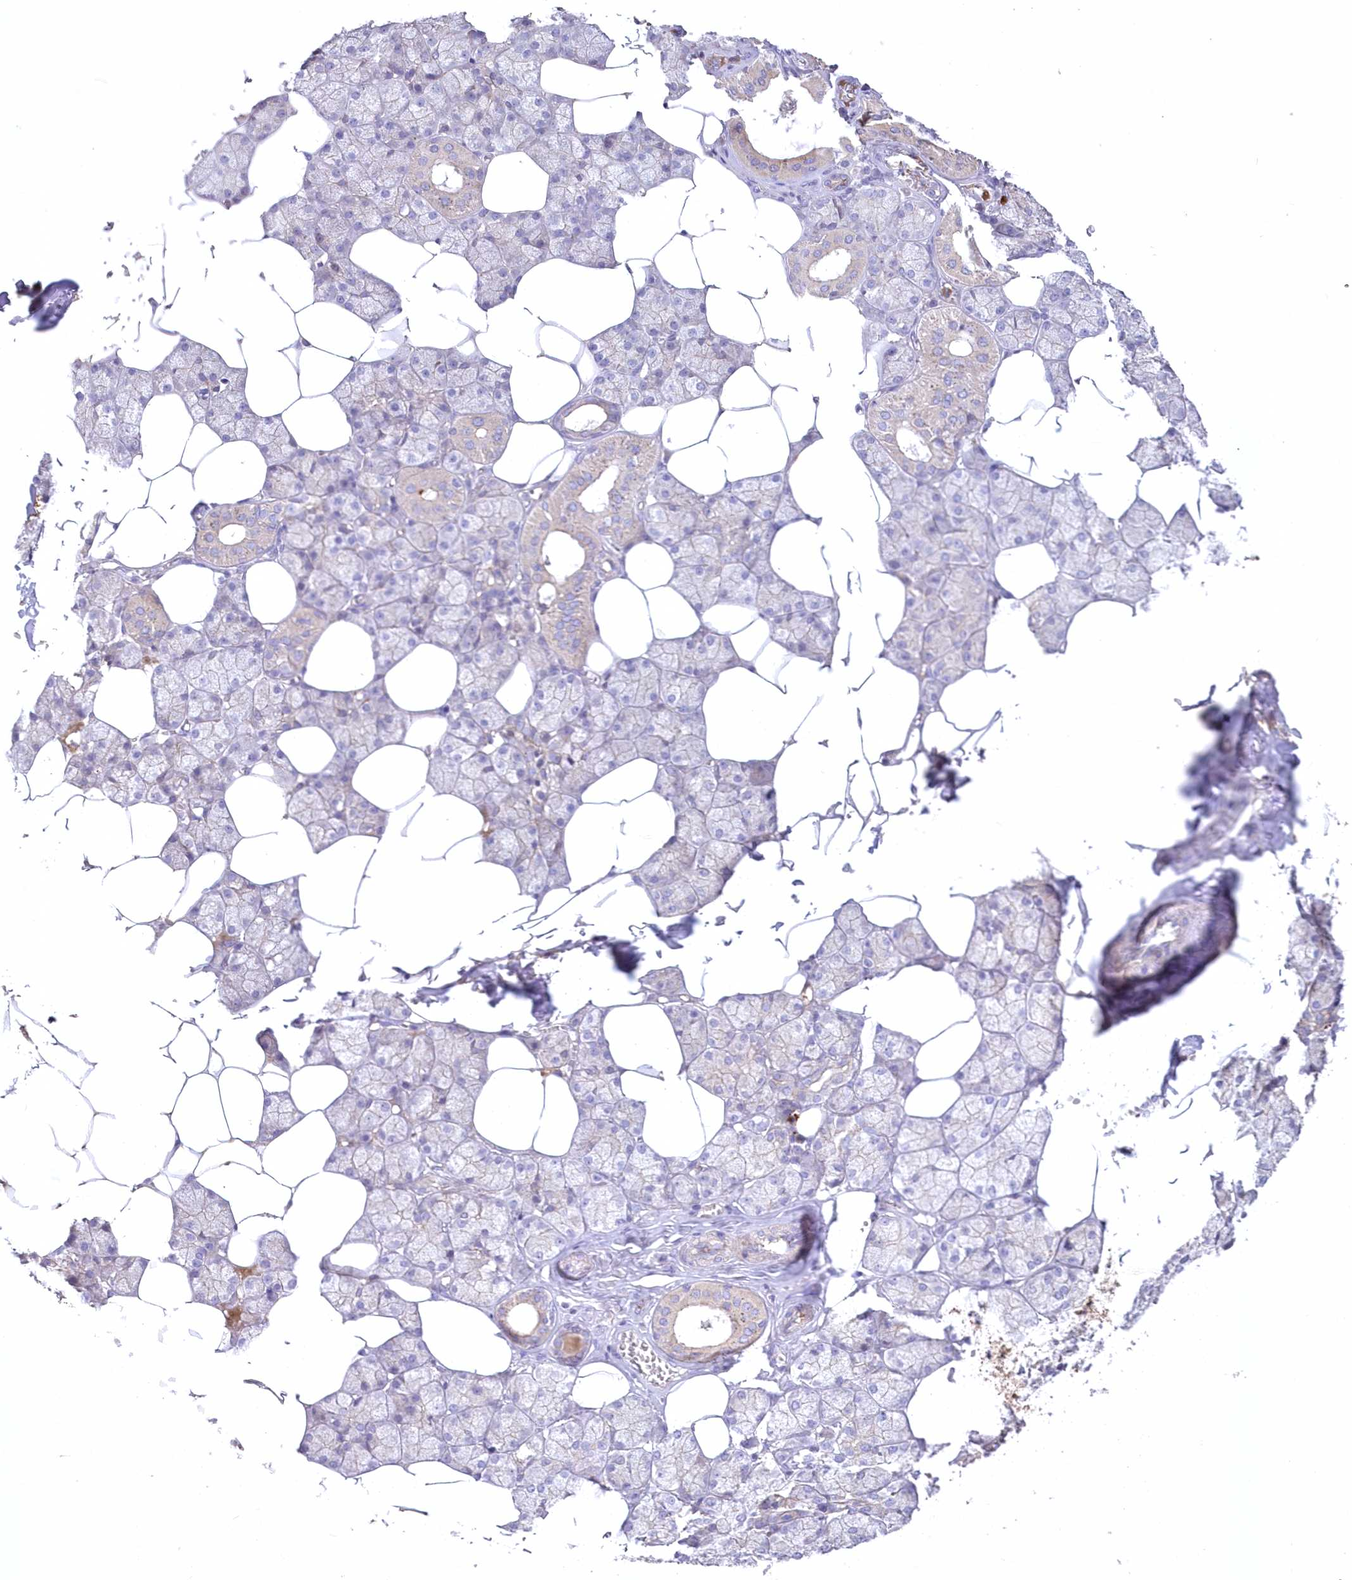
{"staining": {"intensity": "weak", "quantity": "25%-75%", "location": "cytoplasmic/membranous"}, "tissue": "salivary gland", "cell_type": "Glandular cells", "image_type": "normal", "snomed": [{"axis": "morphology", "description": "Normal tissue, NOS"}, {"axis": "topography", "description": "Salivary gland"}], "caption": "Immunohistochemical staining of benign salivary gland displays low levels of weak cytoplasmic/membranous expression in about 25%-75% of glandular cells.", "gene": "WBP1L", "patient": {"sex": "male", "age": 62}}